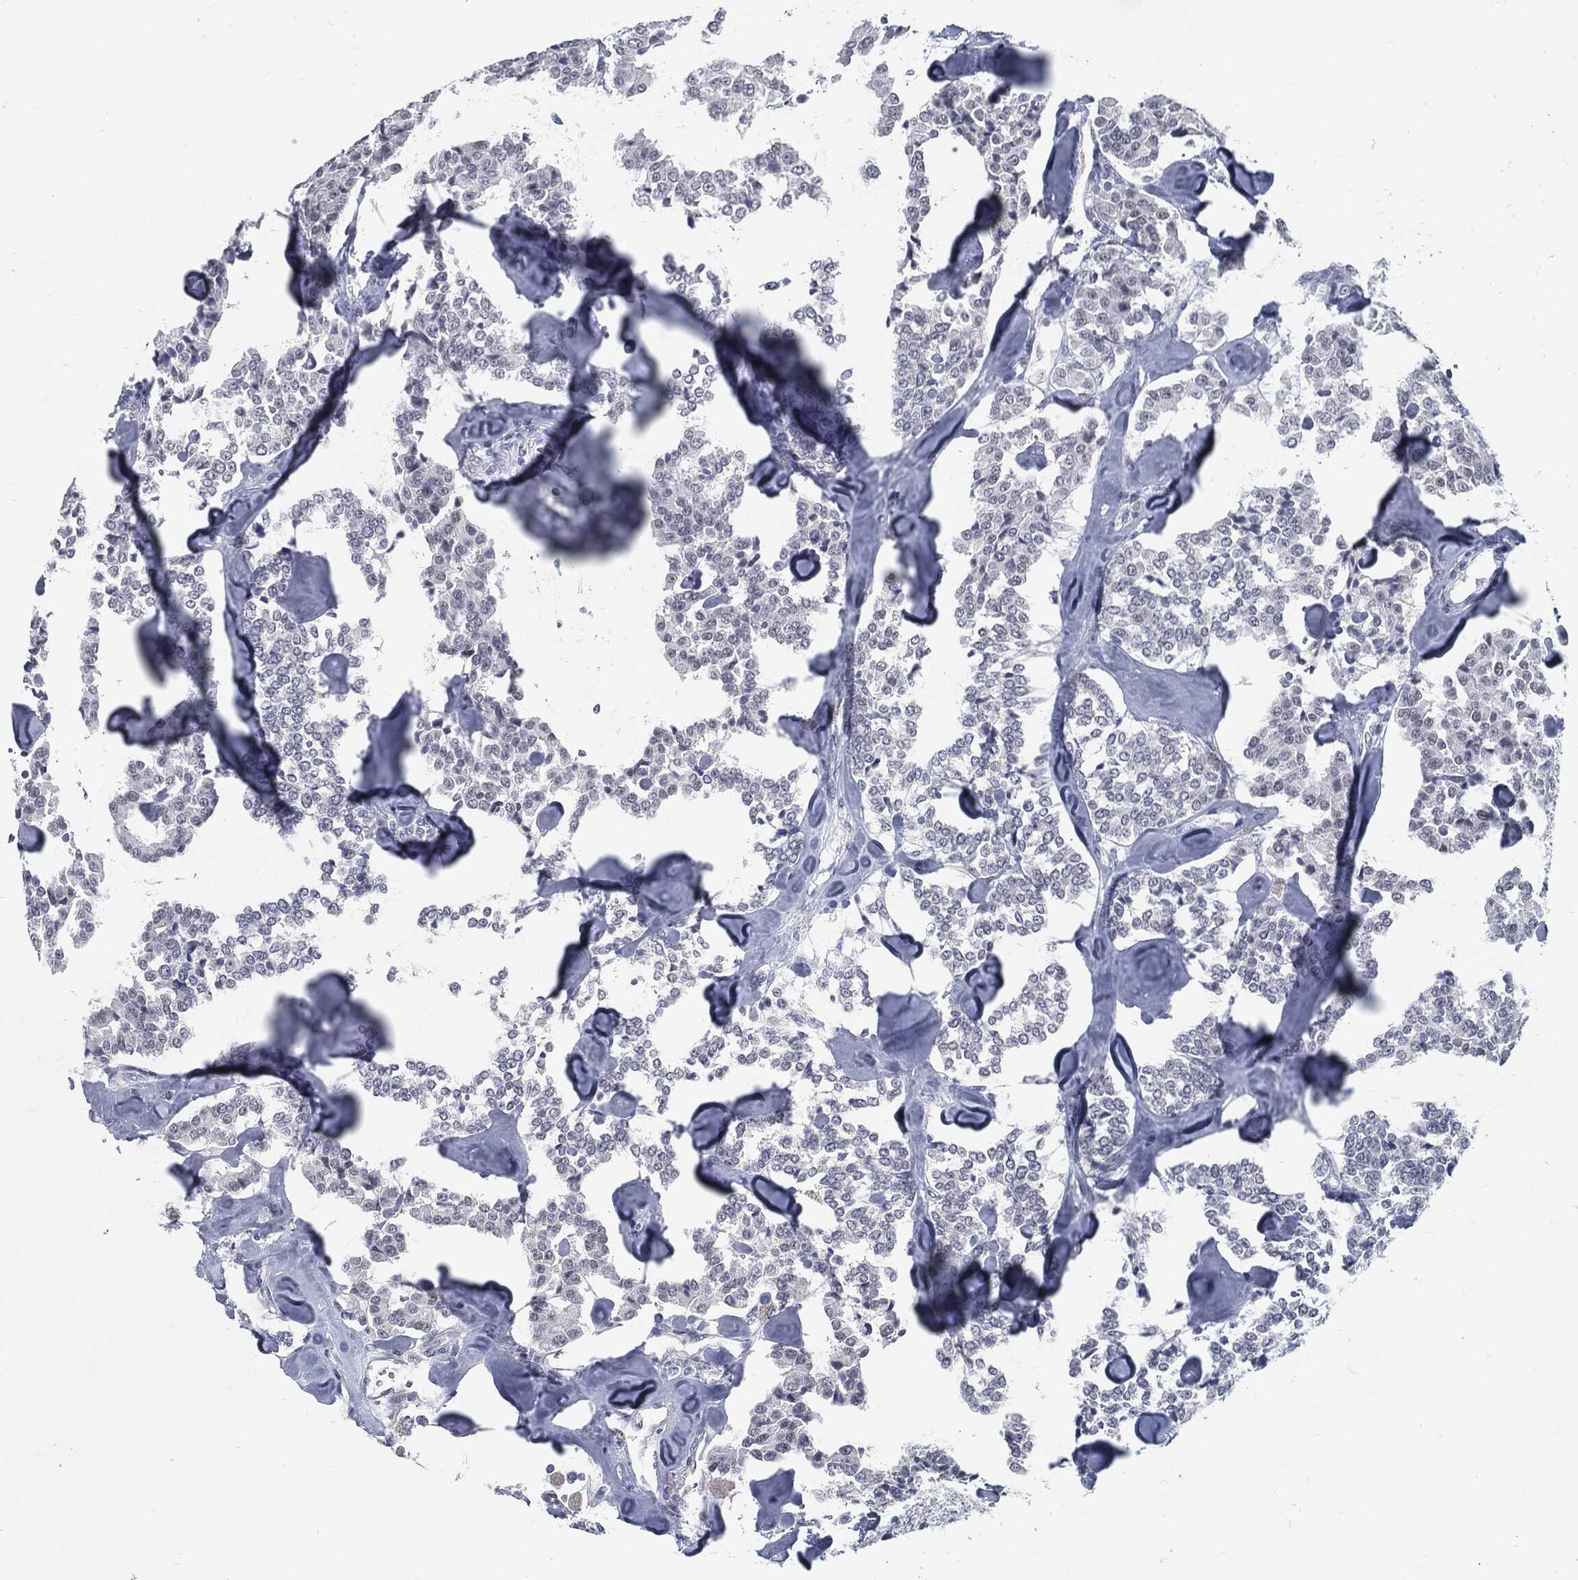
{"staining": {"intensity": "negative", "quantity": "none", "location": "none"}, "tissue": "carcinoid", "cell_type": "Tumor cells", "image_type": "cancer", "snomed": [{"axis": "morphology", "description": "Carcinoid, malignant, NOS"}, {"axis": "topography", "description": "Pancreas"}], "caption": "Immunohistochemical staining of human carcinoid shows no significant positivity in tumor cells.", "gene": "PROM1", "patient": {"sex": "male", "age": 41}}